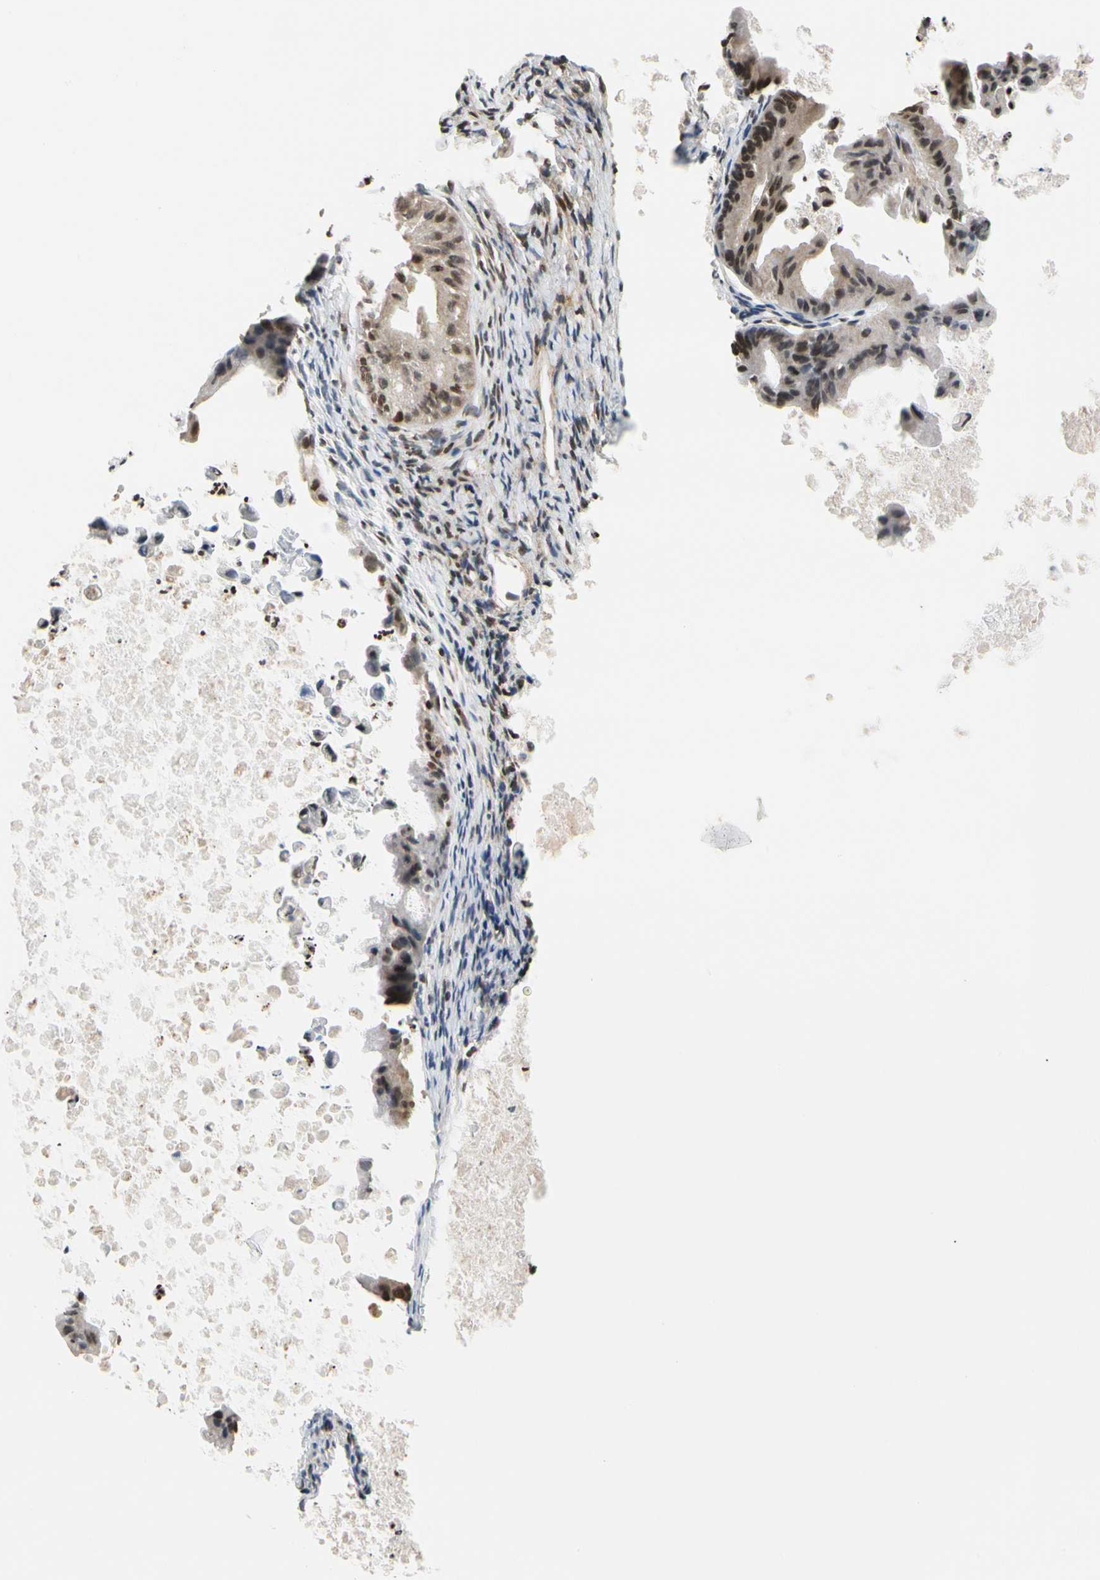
{"staining": {"intensity": "moderate", "quantity": ">75%", "location": "cytoplasmic/membranous"}, "tissue": "ovarian cancer", "cell_type": "Tumor cells", "image_type": "cancer", "snomed": [{"axis": "morphology", "description": "Cystadenocarcinoma, mucinous, NOS"}, {"axis": "topography", "description": "Ovary"}], "caption": "Ovarian mucinous cystadenocarcinoma stained with immunohistochemistry displays moderate cytoplasmic/membranous positivity in about >75% of tumor cells.", "gene": "CDK7", "patient": {"sex": "female", "age": 37}}